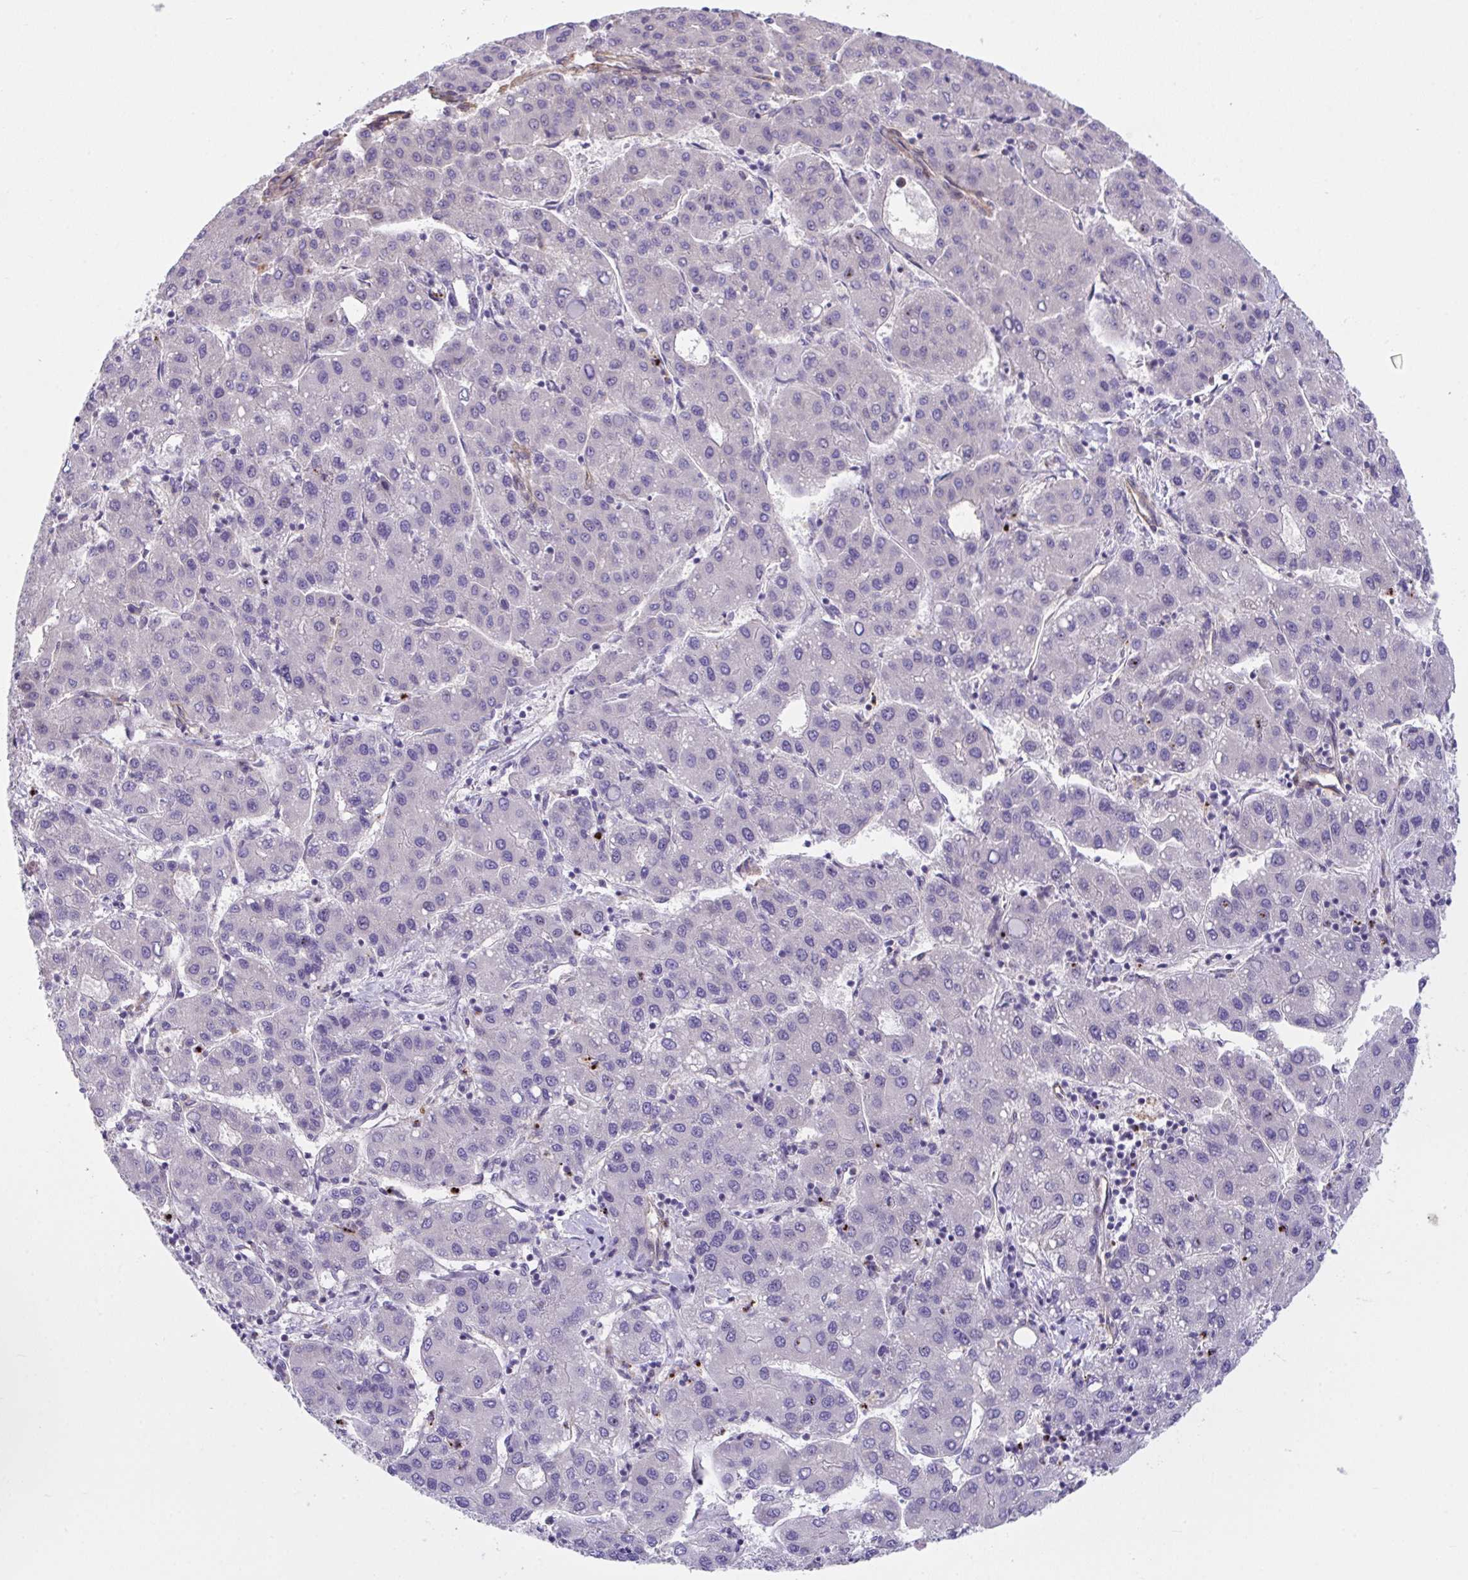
{"staining": {"intensity": "negative", "quantity": "none", "location": "none"}, "tissue": "liver cancer", "cell_type": "Tumor cells", "image_type": "cancer", "snomed": [{"axis": "morphology", "description": "Carcinoma, Hepatocellular, NOS"}, {"axis": "topography", "description": "Liver"}], "caption": "IHC of hepatocellular carcinoma (liver) demonstrates no expression in tumor cells. Nuclei are stained in blue.", "gene": "RHOXF1", "patient": {"sex": "male", "age": 65}}